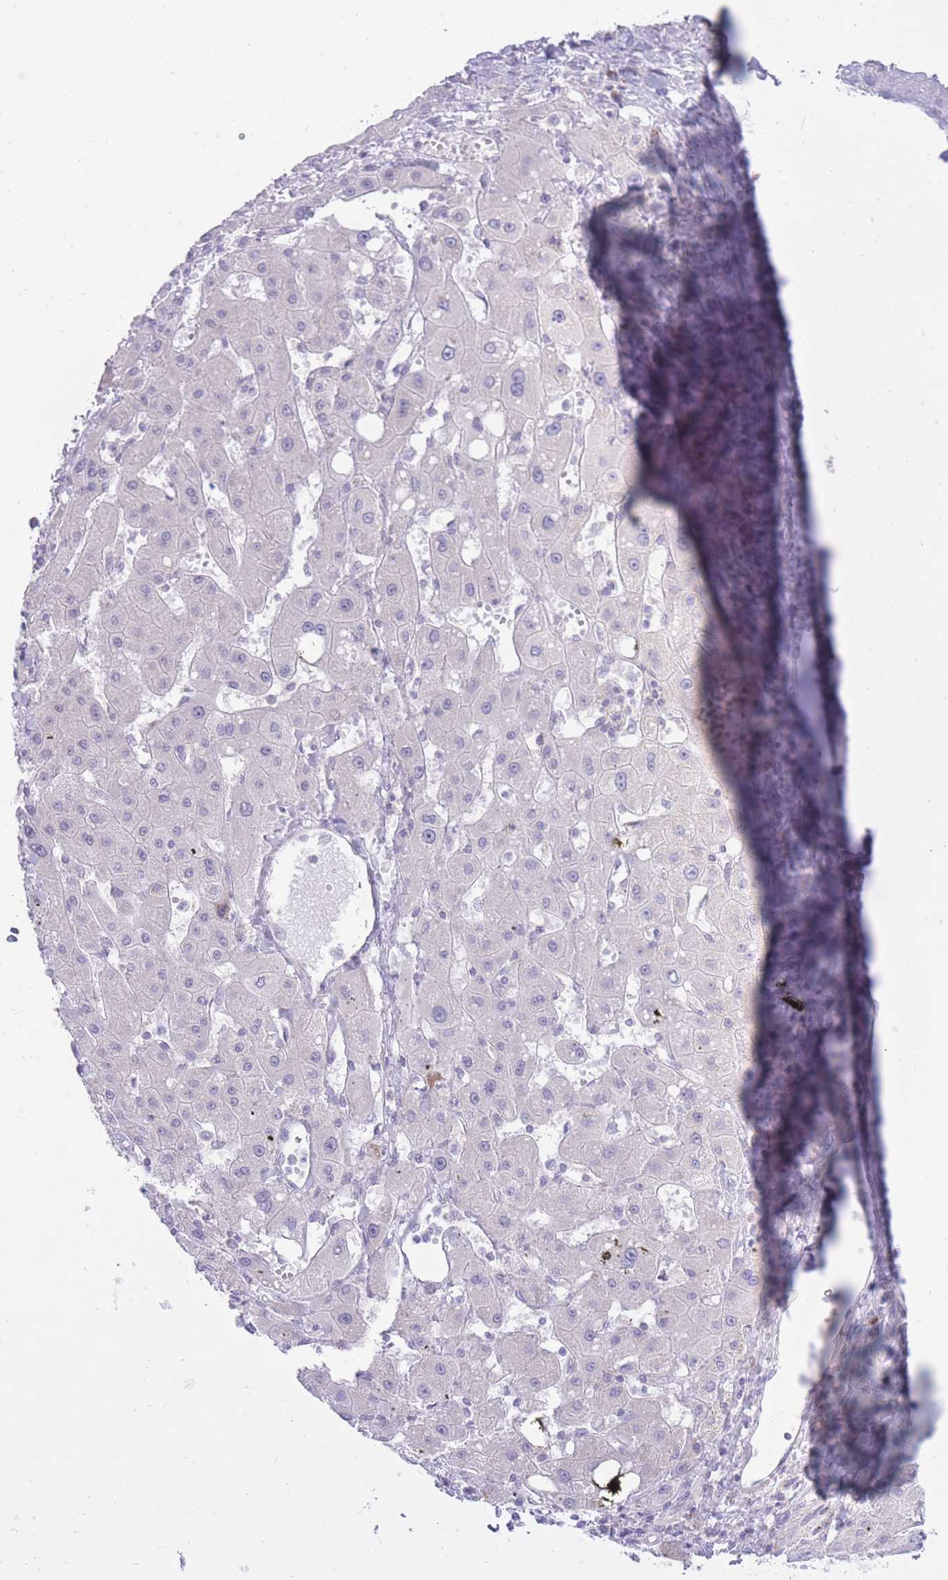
{"staining": {"intensity": "negative", "quantity": "none", "location": "none"}, "tissue": "liver cancer", "cell_type": "Tumor cells", "image_type": "cancer", "snomed": [{"axis": "morphology", "description": "Carcinoma, Hepatocellular, NOS"}, {"axis": "topography", "description": "Liver"}], "caption": "This is an immunohistochemistry histopathology image of hepatocellular carcinoma (liver). There is no staining in tumor cells.", "gene": "DENND2D", "patient": {"sex": "male", "age": 72}}